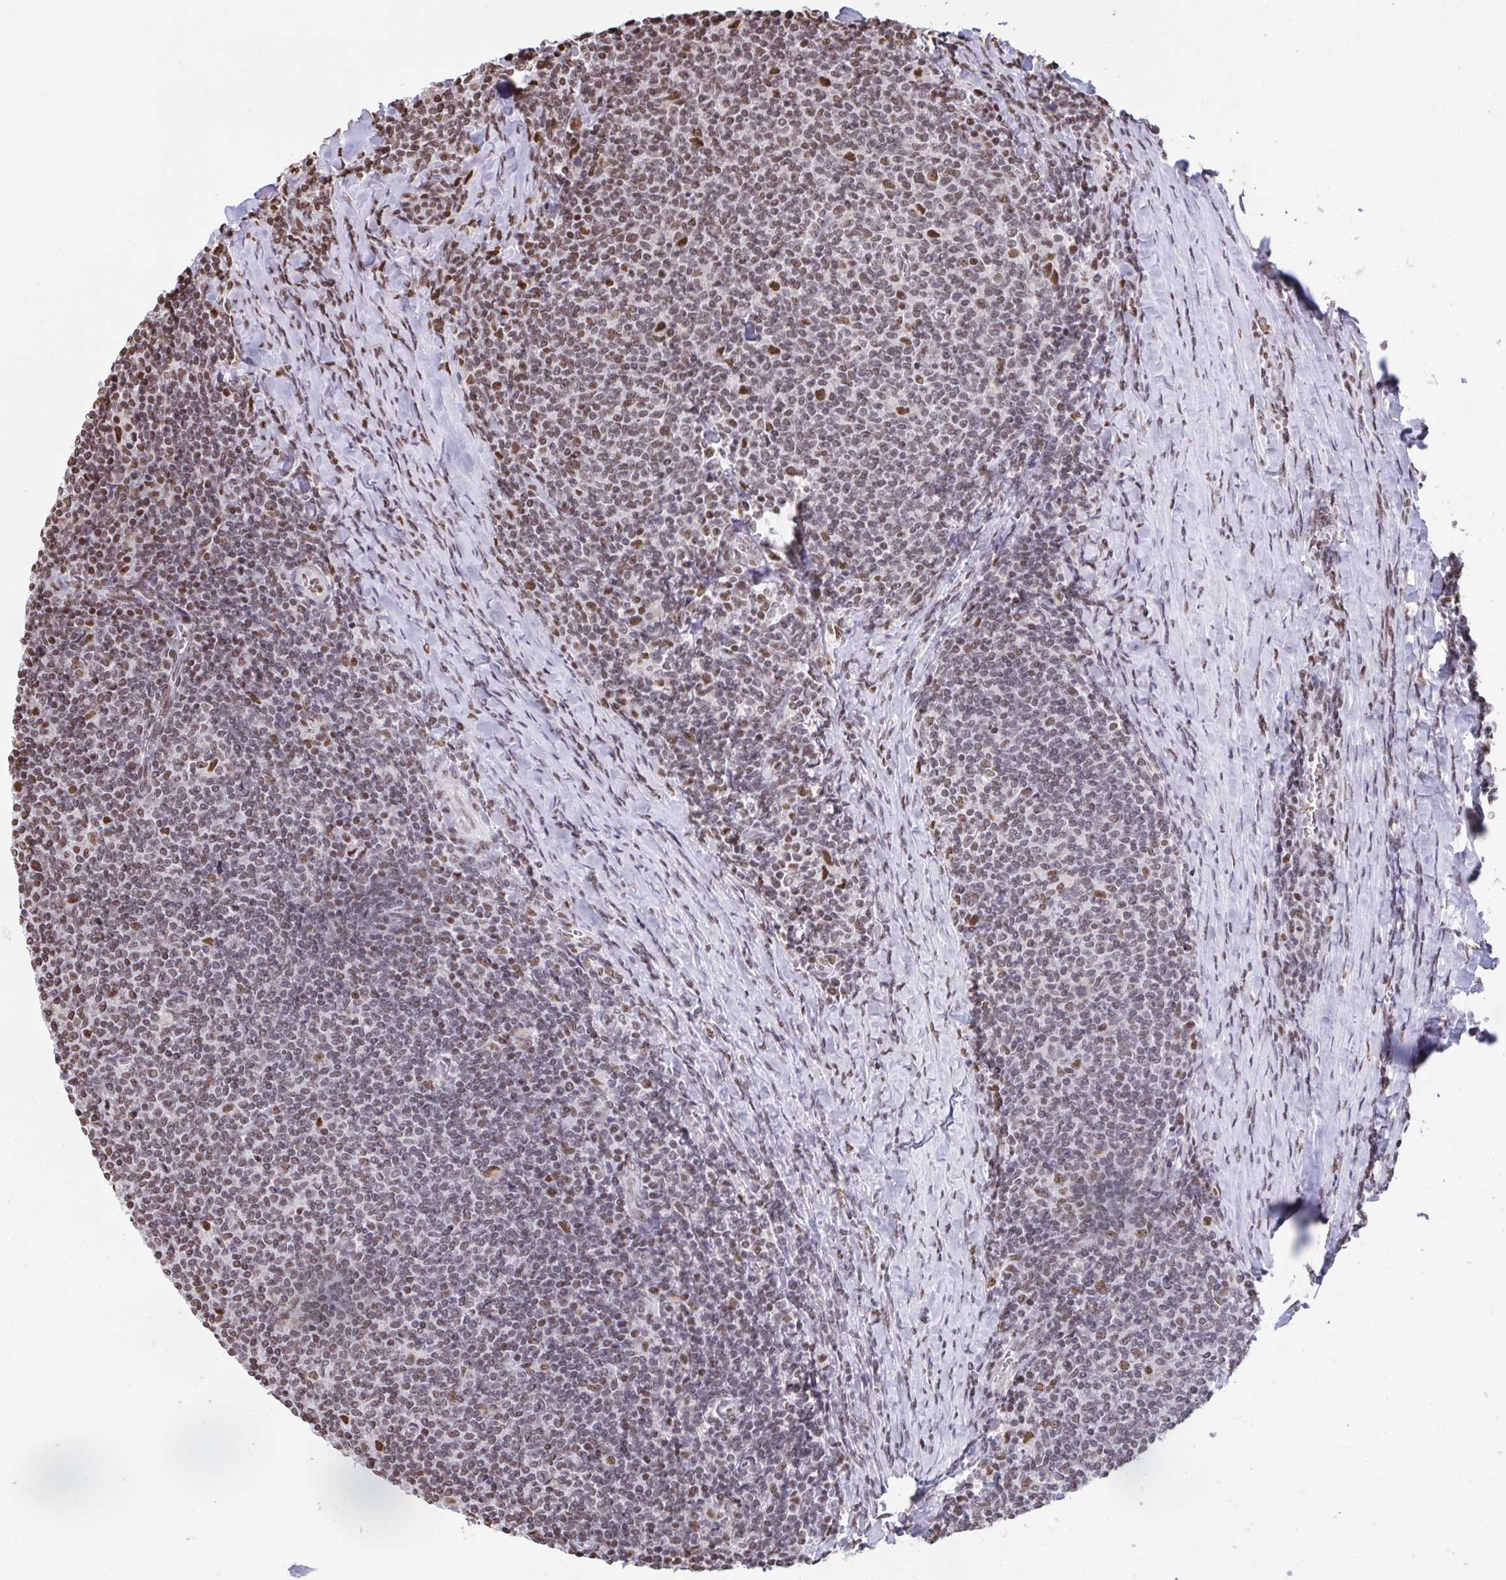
{"staining": {"intensity": "moderate", "quantity": "25%-75%", "location": "nuclear"}, "tissue": "lymphoma", "cell_type": "Tumor cells", "image_type": "cancer", "snomed": [{"axis": "morphology", "description": "Malignant lymphoma, non-Hodgkin's type, Low grade"}, {"axis": "topography", "description": "Lymph node"}], "caption": "IHC histopathology image of neoplastic tissue: human lymphoma stained using immunohistochemistry (IHC) exhibits medium levels of moderate protein expression localized specifically in the nuclear of tumor cells, appearing as a nuclear brown color.", "gene": "HNRNPDL", "patient": {"sex": "male", "age": 52}}